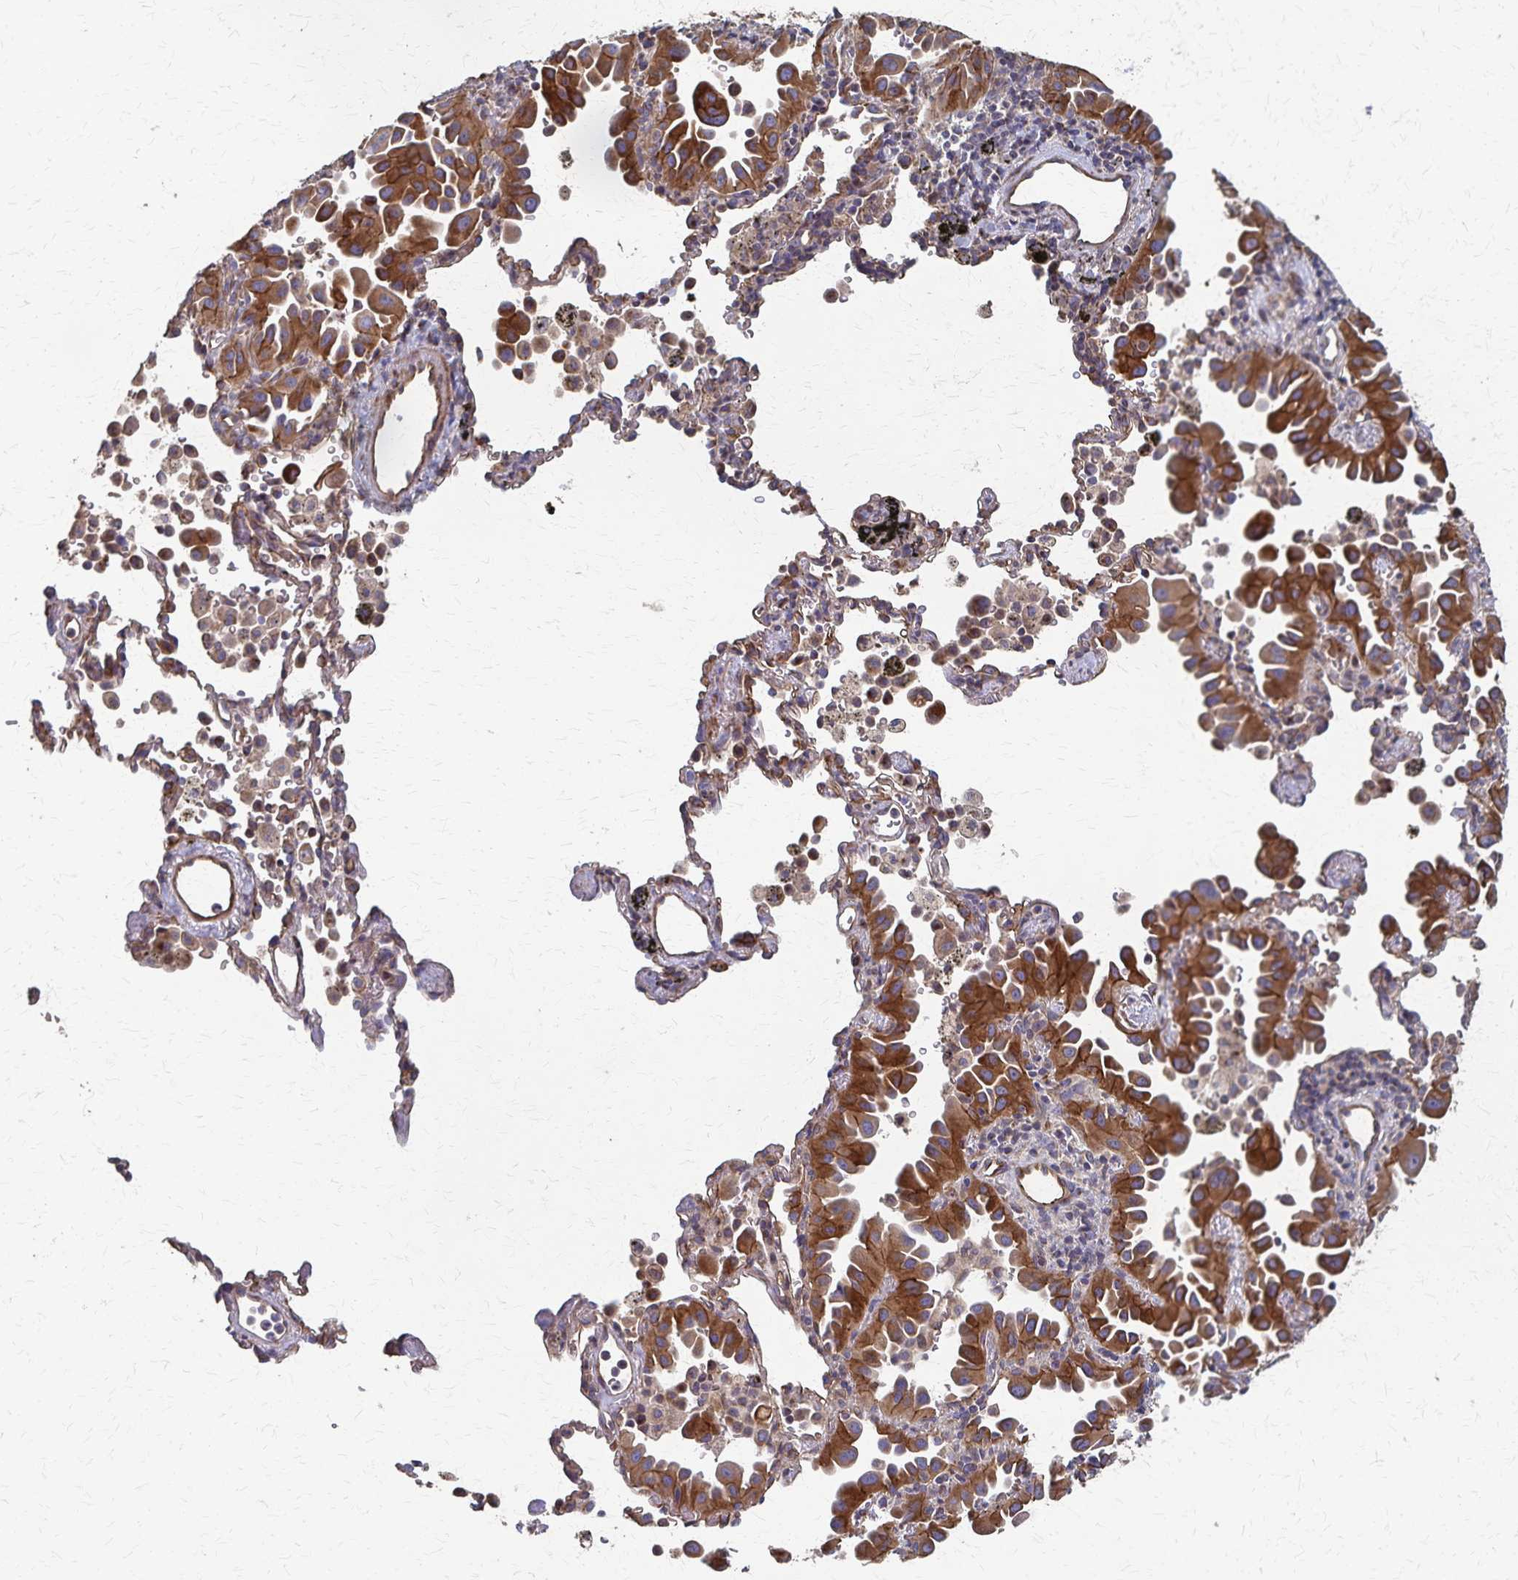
{"staining": {"intensity": "strong", "quantity": ">75%", "location": "cytoplasmic/membranous"}, "tissue": "lung cancer", "cell_type": "Tumor cells", "image_type": "cancer", "snomed": [{"axis": "morphology", "description": "Adenocarcinoma, NOS"}, {"axis": "topography", "description": "Lung"}], "caption": "This micrograph displays lung adenocarcinoma stained with immunohistochemistry (IHC) to label a protein in brown. The cytoplasmic/membranous of tumor cells show strong positivity for the protein. Nuclei are counter-stained blue.", "gene": "PGAP2", "patient": {"sex": "male", "age": 68}}